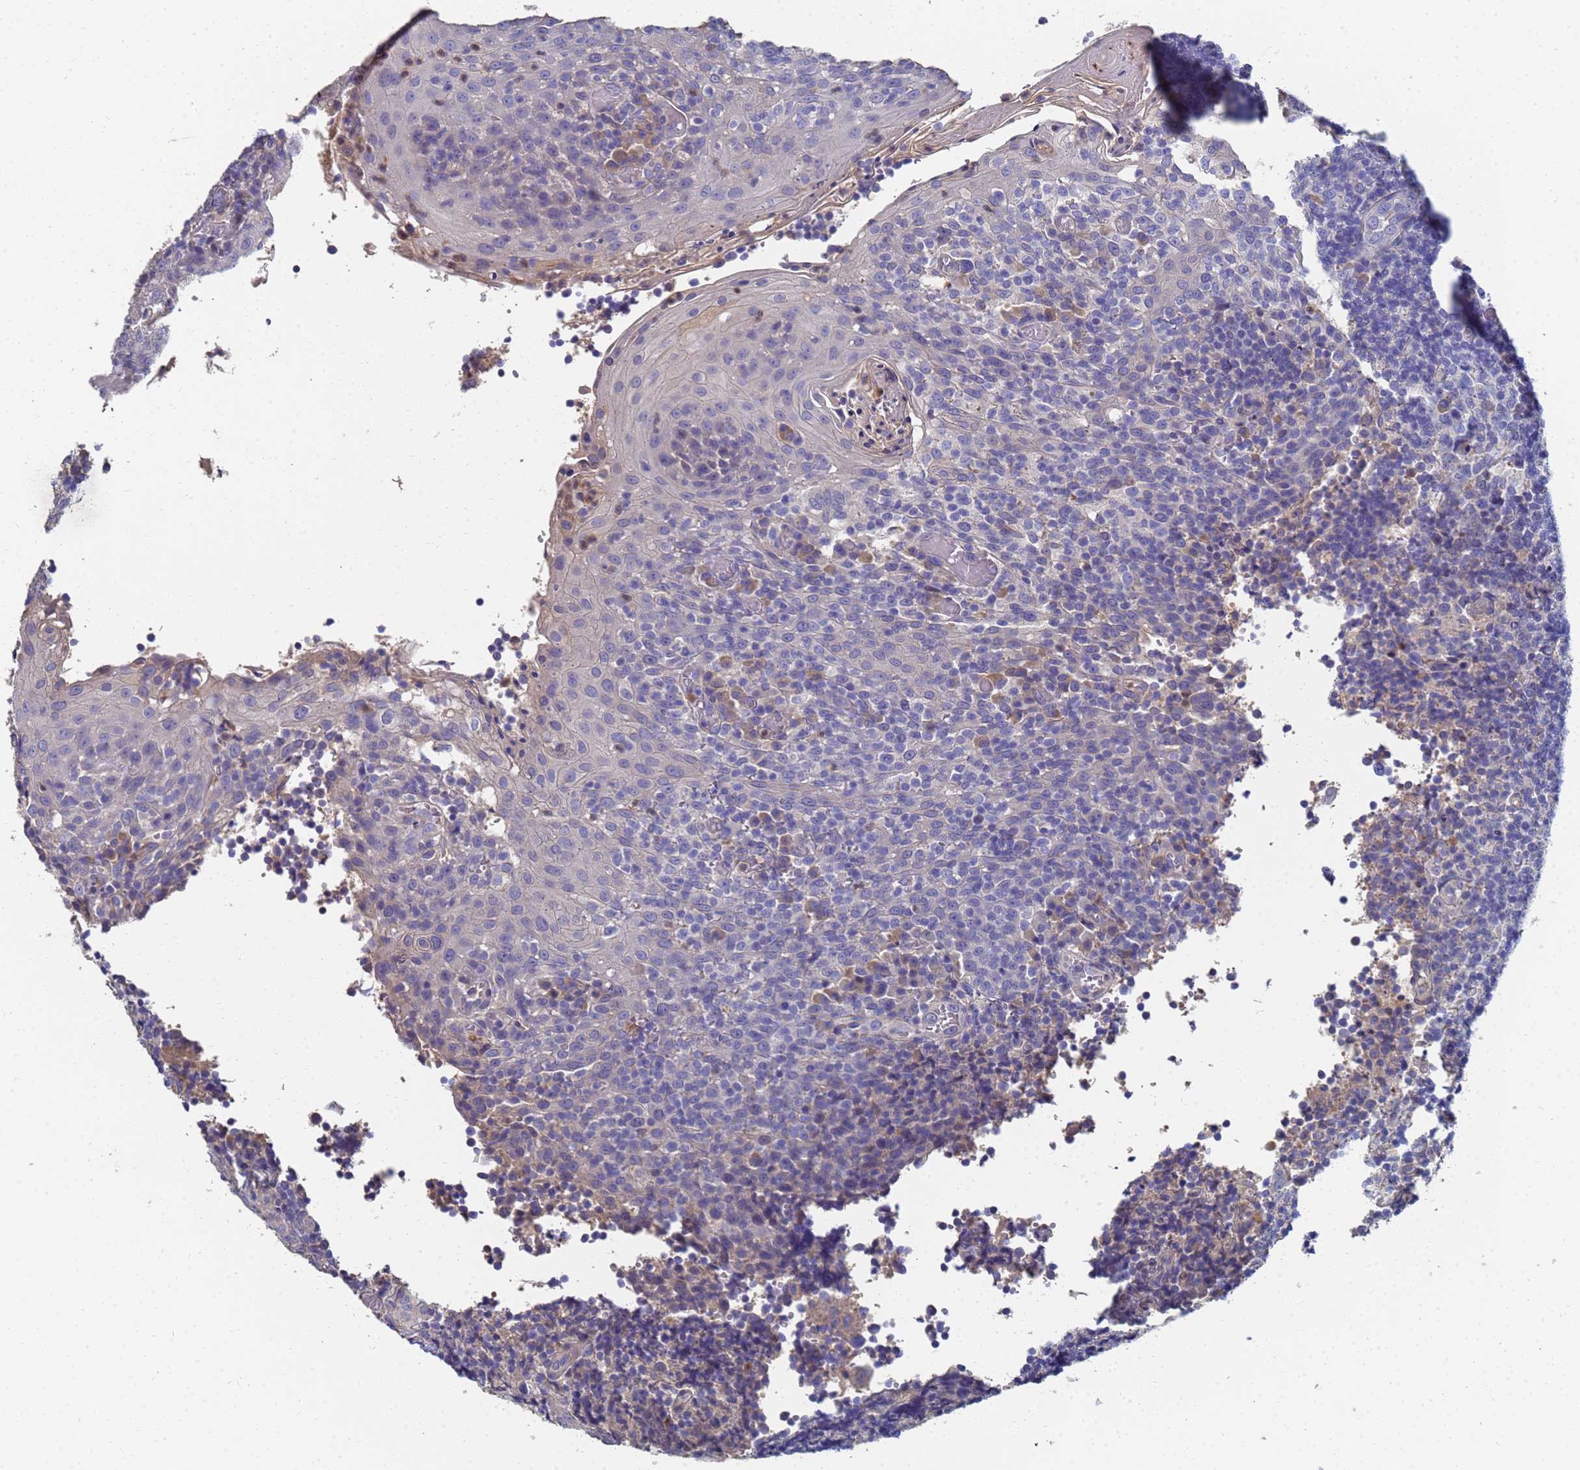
{"staining": {"intensity": "negative", "quantity": "none", "location": "none"}, "tissue": "tonsil", "cell_type": "Germinal center cells", "image_type": "normal", "snomed": [{"axis": "morphology", "description": "Normal tissue, NOS"}, {"axis": "topography", "description": "Tonsil"}], "caption": "There is no significant positivity in germinal center cells of tonsil. Nuclei are stained in blue.", "gene": "LBX2", "patient": {"sex": "female", "age": 19}}